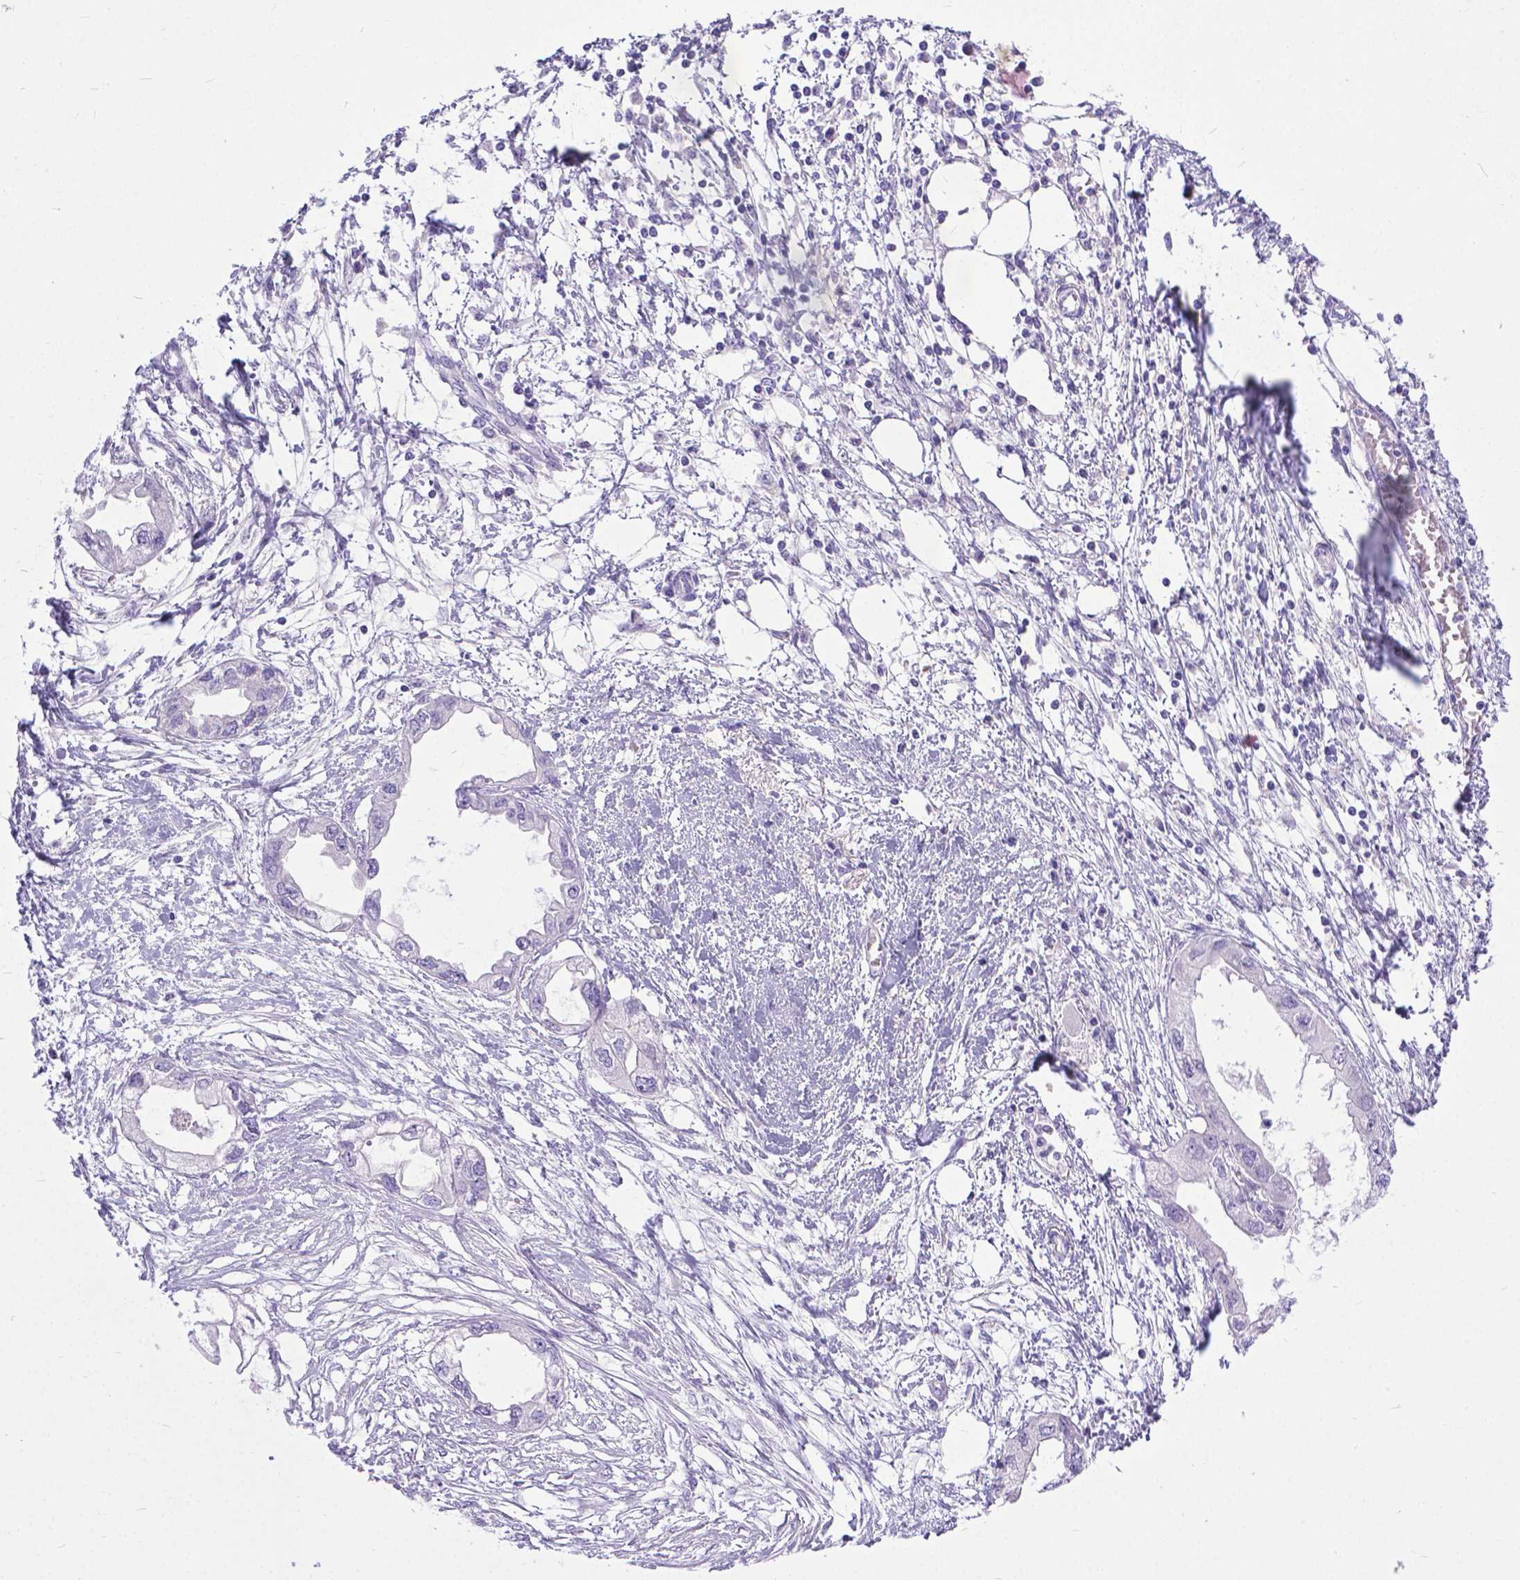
{"staining": {"intensity": "negative", "quantity": "none", "location": "none"}, "tissue": "endometrial cancer", "cell_type": "Tumor cells", "image_type": "cancer", "snomed": [{"axis": "morphology", "description": "Adenocarcinoma, NOS"}, {"axis": "morphology", "description": "Adenocarcinoma, metastatic, NOS"}, {"axis": "topography", "description": "Adipose tissue"}, {"axis": "topography", "description": "Endometrium"}], "caption": "This is a micrograph of immunohistochemistry (IHC) staining of endometrial cancer, which shows no positivity in tumor cells.", "gene": "TTLL6", "patient": {"sex": "female", "age": 67}}